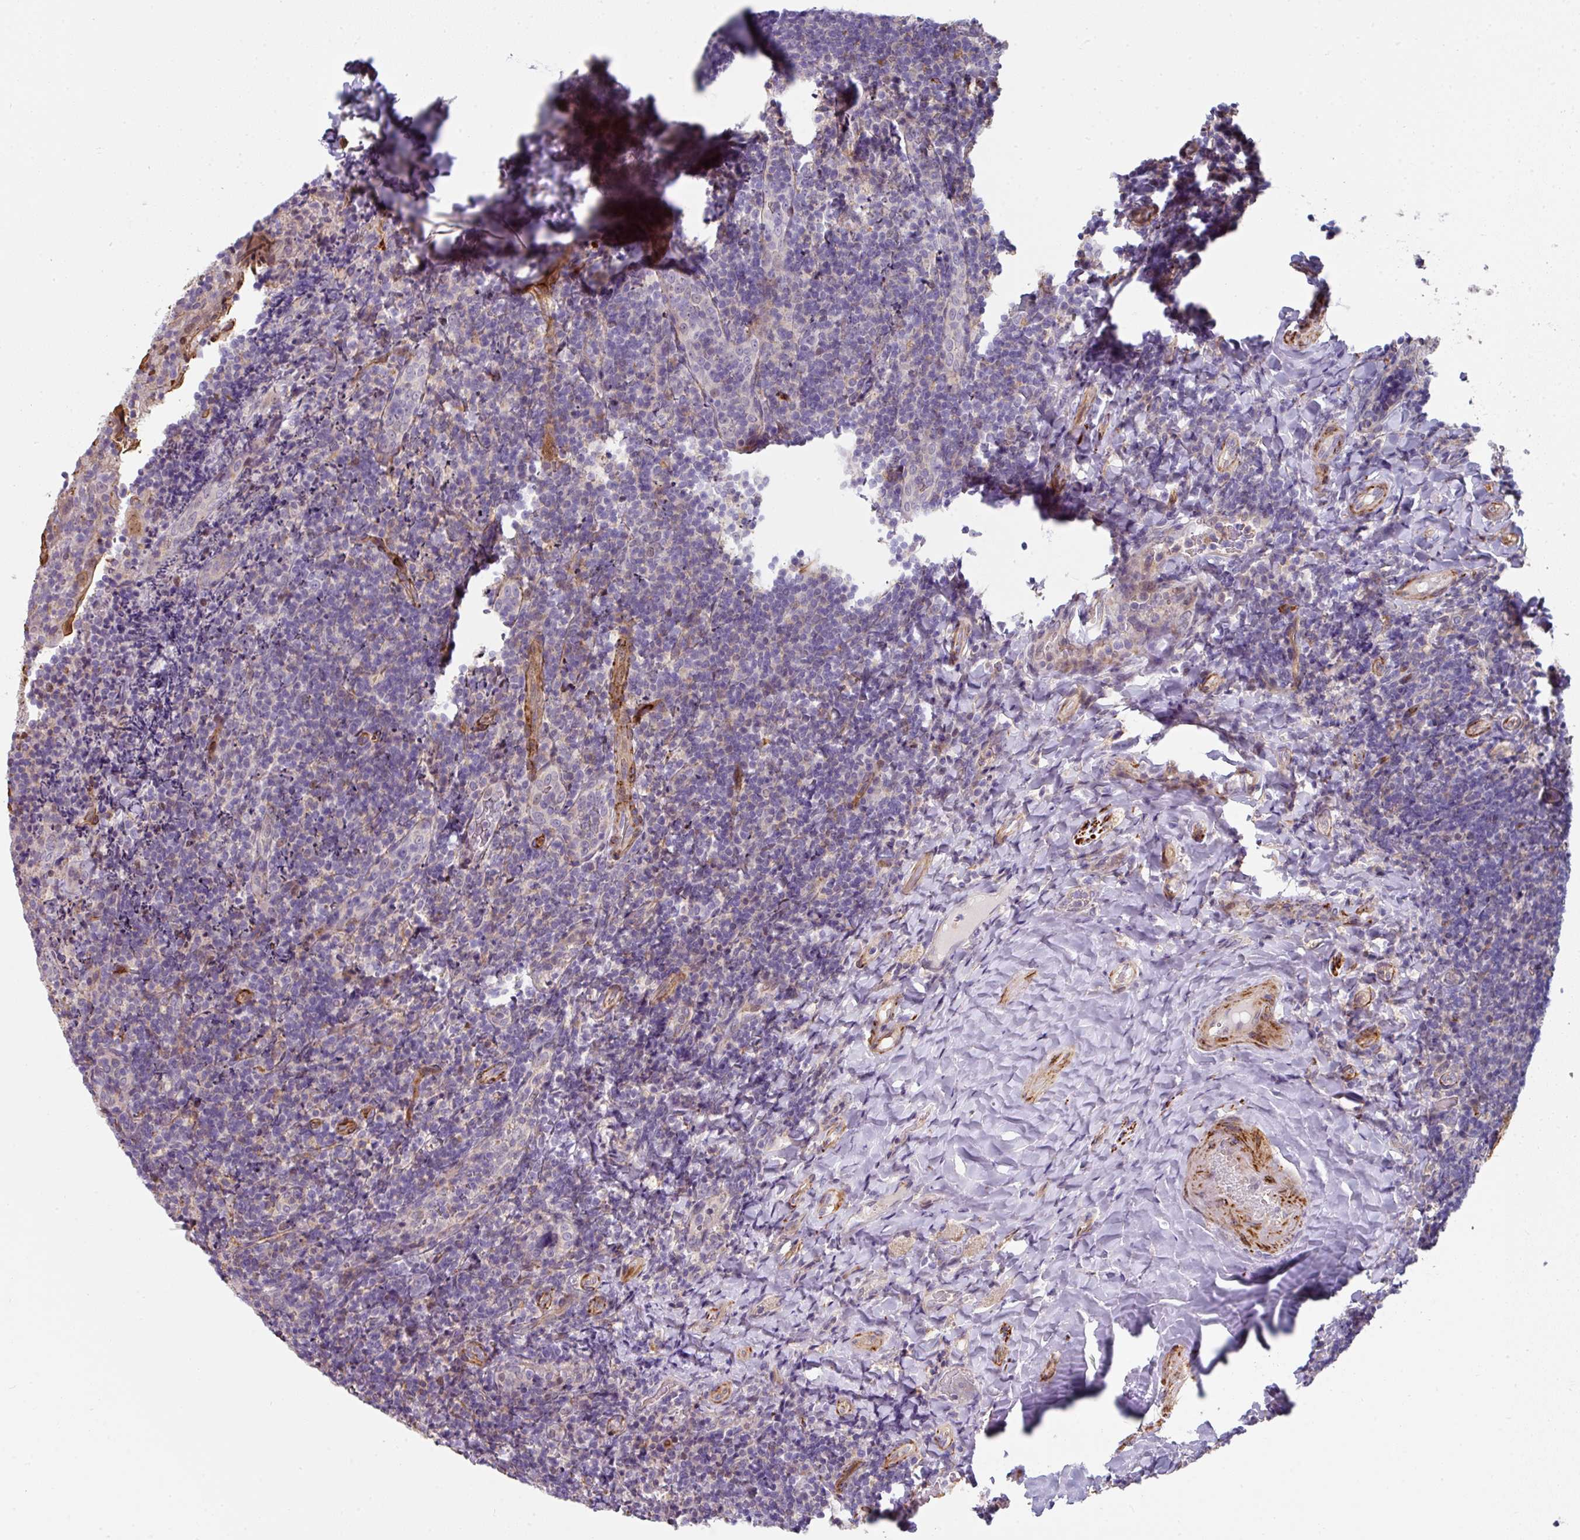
{"staining": {"intensity": "negative", "quantity": "none", "location": "none"}, "tissue": "tonsil", "cell_type": "Germinal center cells", "image_type": "normal", "snomed": [{"axis": "morphology", "description": "Normal tissue, NOS"}, {"axis": "topography", "description": "Tonsil"}], "caption": "Immunohistochemistry (IHC) of benign tonsil reveals no staining in germinal center cells. (IHC, brightfield microscopy, high magnification).", "gene": "BEND5", "patient": {"sex": "female", "age": 10}}